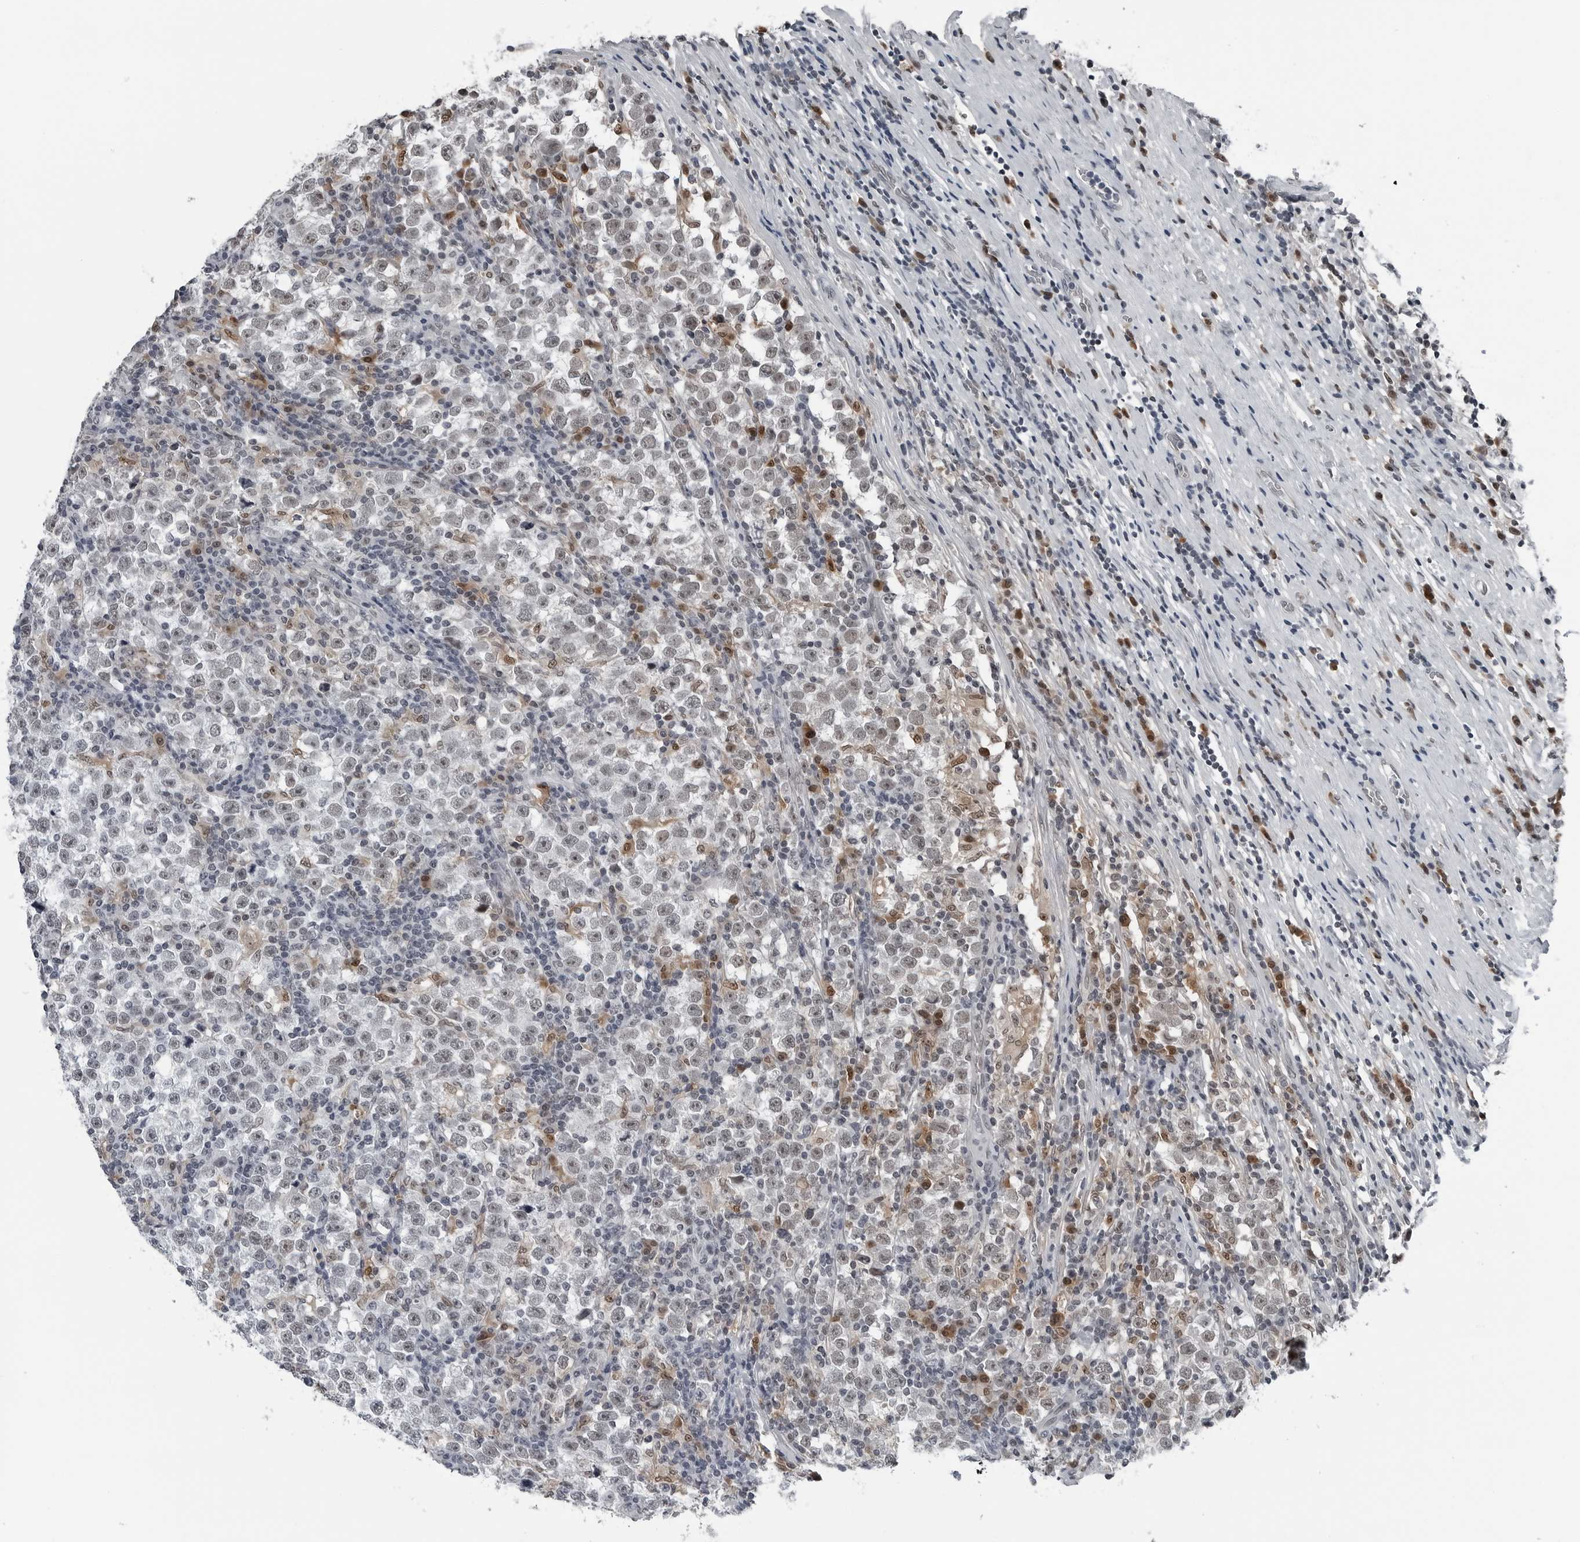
{"staining": {"intensity": "weak", "quantity": "25%-75%", "location": "nuclear"}, "tissue": "testis cancer", "cell_type": "Tumor cells", "image_type": "cancer", "snomed": [{"axis": "morphology", "description": "Normal tissue, NOS"}, {"axis": "morphology", "description": "Seminoma, NOS"}, {"axis": "topography", "description": "Testis"}], "caption": "About 25%-75% of tumor cells in human testis cancer (seminoma) exhibit weak nuclear protein expression as visualized by brown immunohistochemical staining.", "gene": "AKR1A1", "patient": {"sex": "male", "age": 43}}